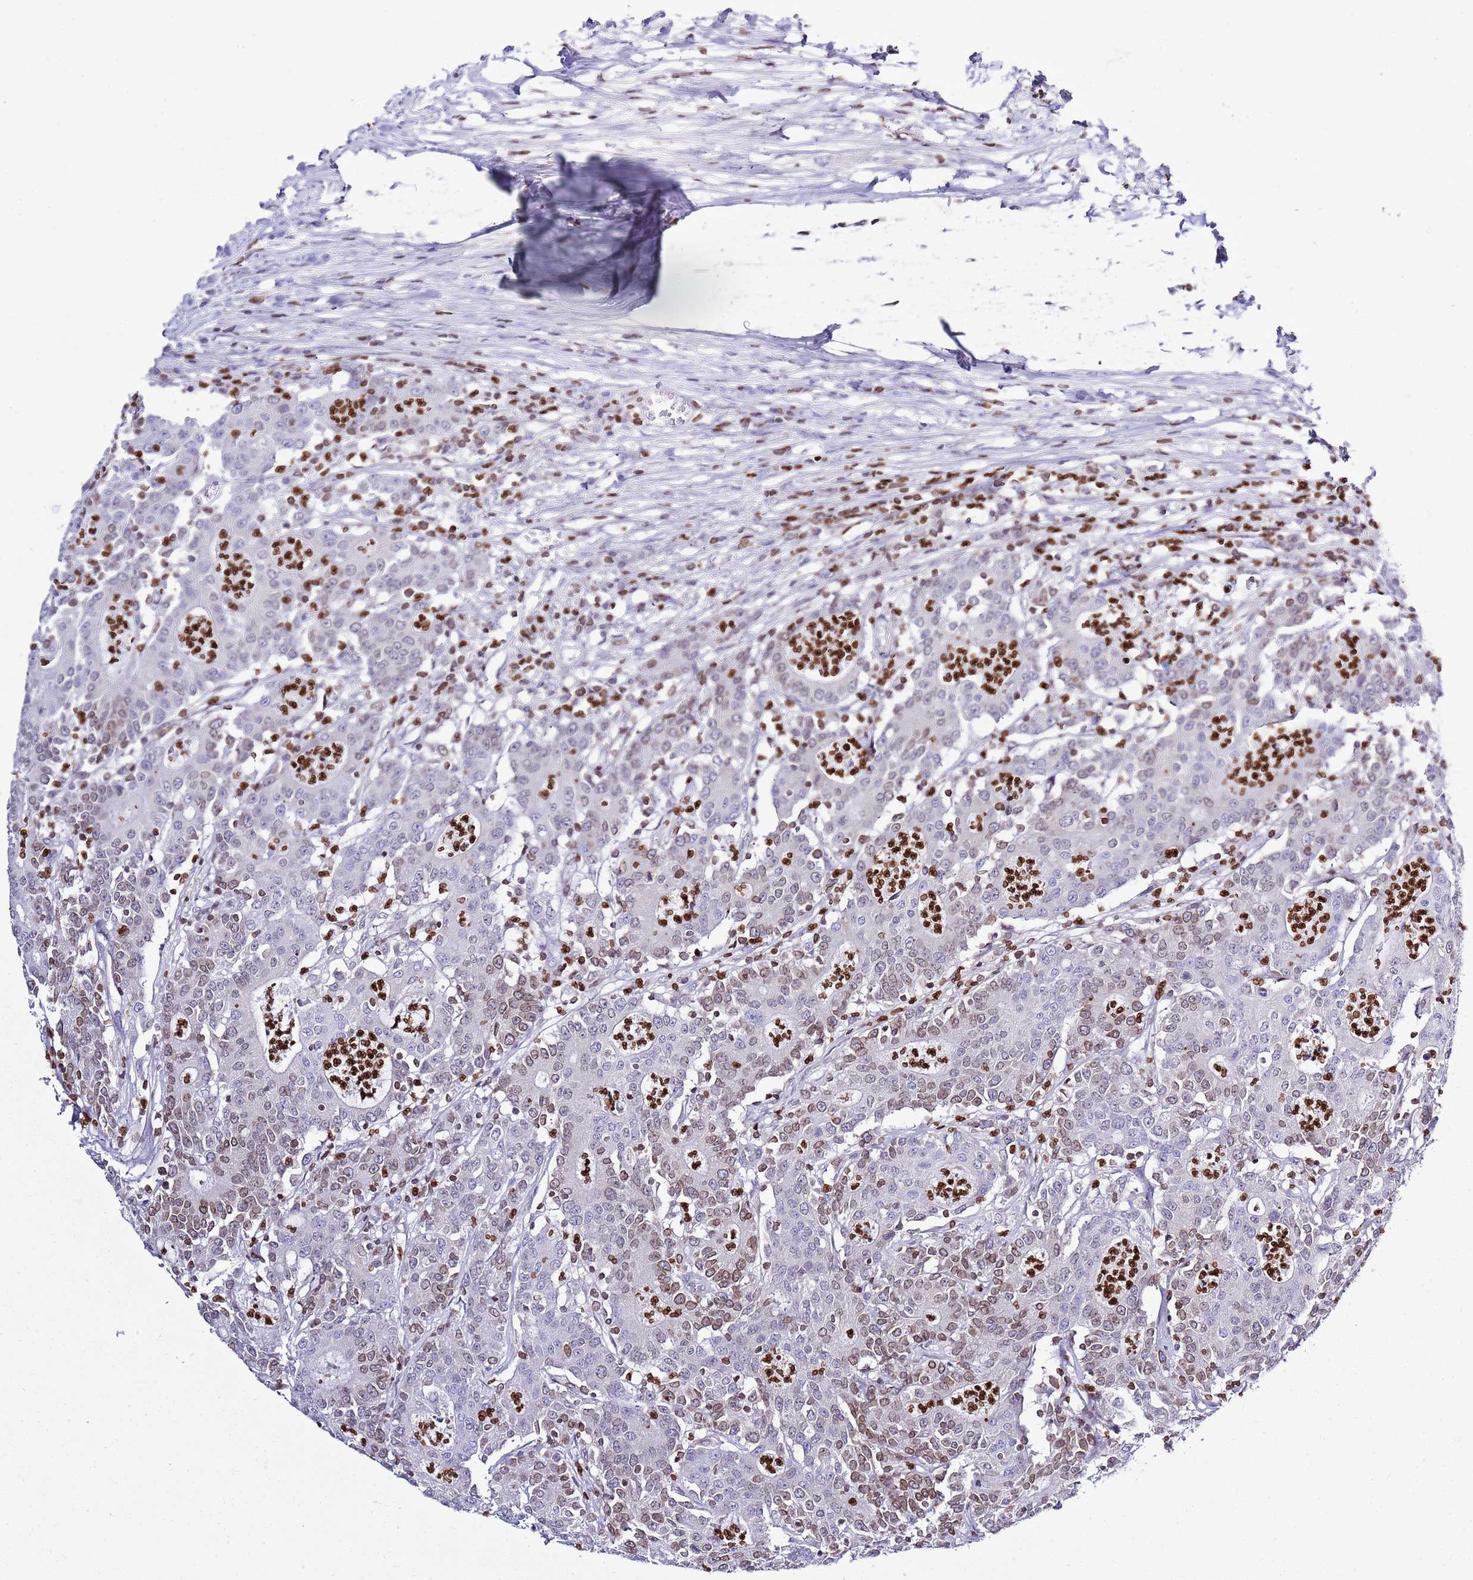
{"staining": {"intensity": "moderate", "quantity": "25%-75%", "location": "cytoplasmic/membranous,nuclear"}, "tissue": "colorectal cancer", "cell_type": "Tumor cells", "image_type": "cancer", "snomed": [{"axis": "morphology", "description": "Adenocarcinoma, NOS"}, {"axis": "topography", "description": "Colon"}], "caption": "Moderate cytoplasmic/membranous and nuclear staining for a protein is seen in approximately 25%-75% of tumor cells of colorectal cancer using immunohistochemistry (IHC).", "gene": "LBR", "patient": {"sex": "male", "age": 83}}